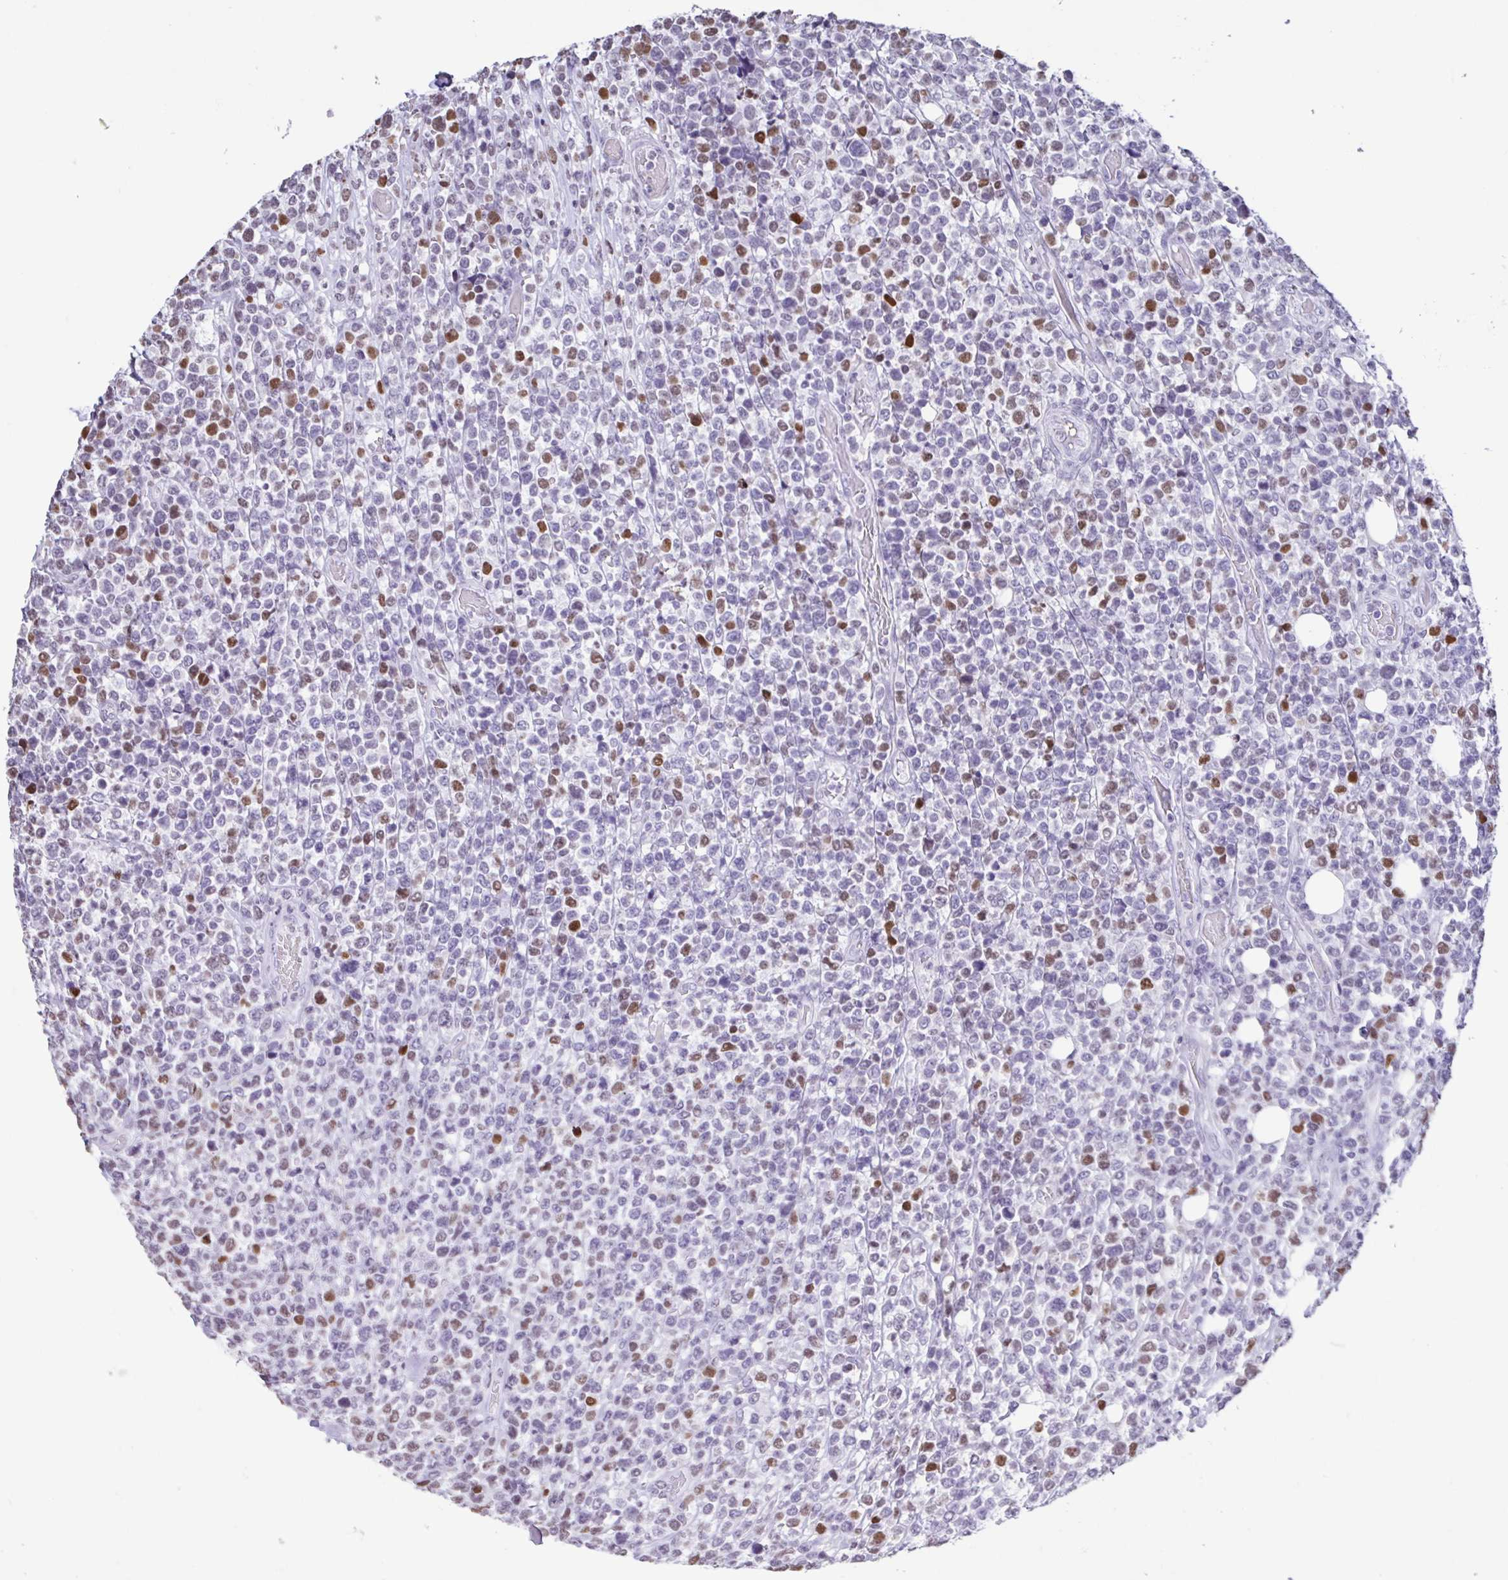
{"staining": {"intensity": "moderate", "quantity": "<25%", "location": "nuclear"}, "tissue": "lymphoma", "cell_type": "Tumor cells", "image_type": "cancer", "snomed": [{"axis": "morphology", "description": "Malignant lymphoma, non-Hodgkin's type, High grade"}, {"axis": "topography", "description": "Soft tissue"}], "caption": "Immunohistochemical staining of lymphoma exhibits low levels of moderate nuclear expression in about <25% of tumor cells. Immunohistochemistry (ihc) stains the protein in brown and the nuclei are stained blue.", "gene": "VCY1B", "patient": {"sex": "female", "age": 56}}